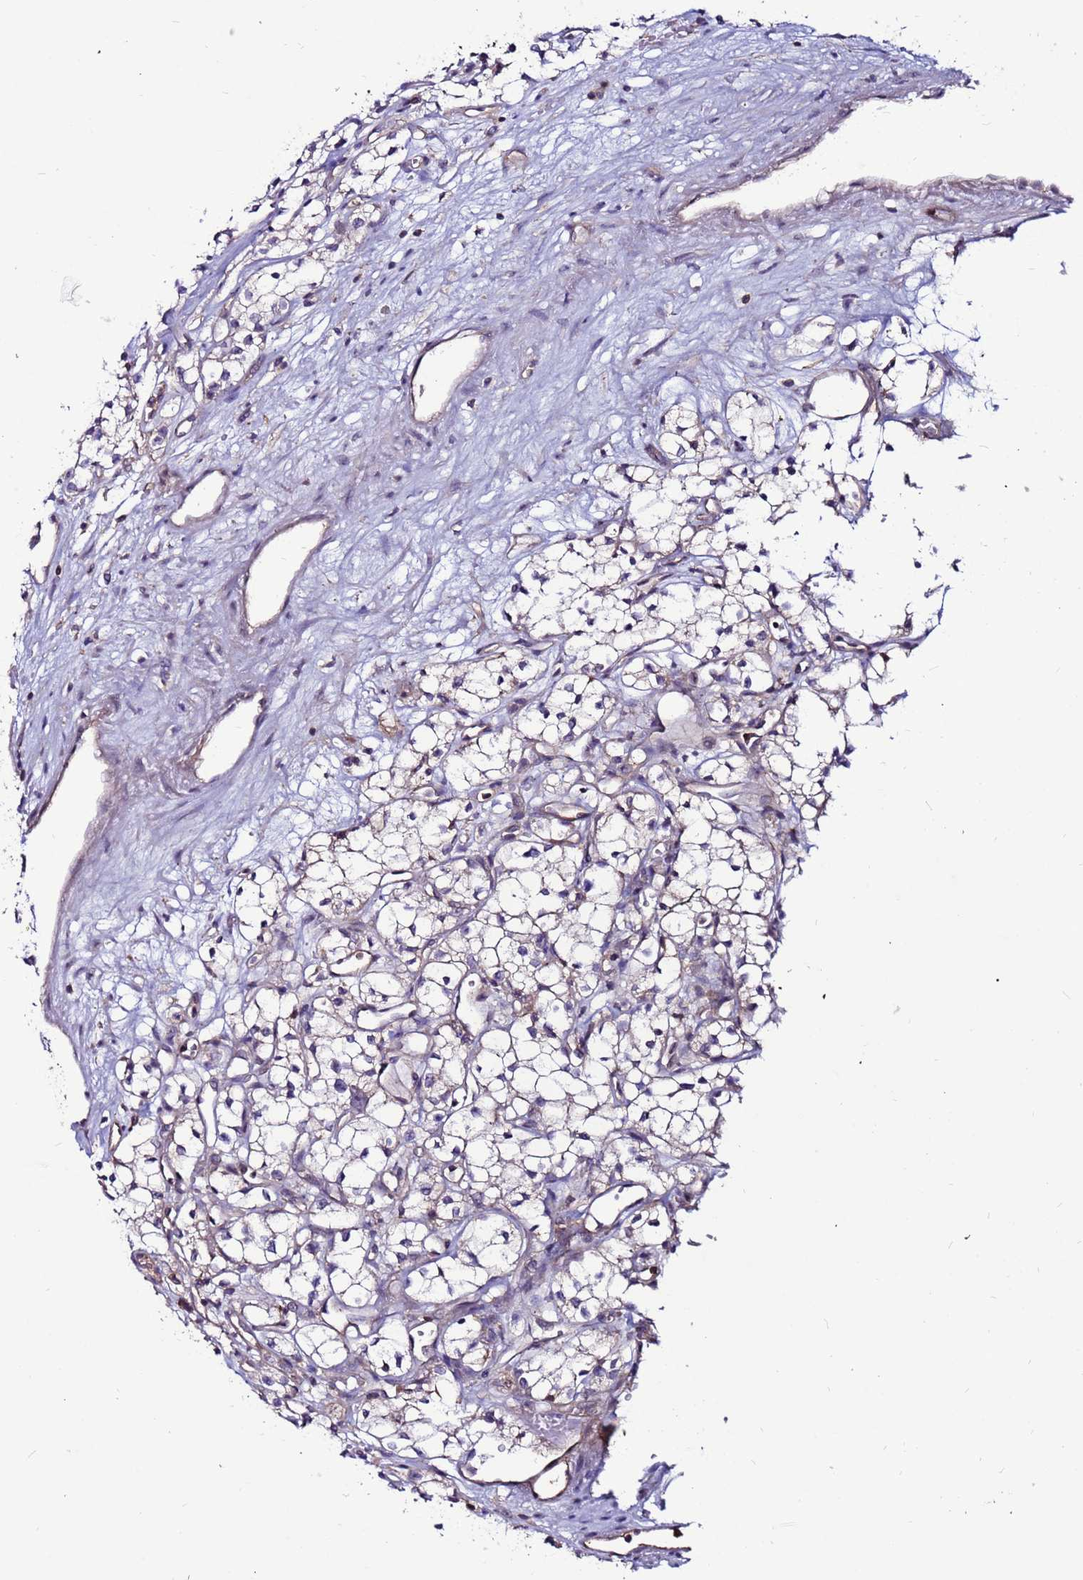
{"staining": {"intensity": "weak", "quantity": "<25%", "location": "cytoplasmic/membranous"}, "tissue": "renal cancer", "cell_type": "Tumor cells", "image_type": "cancer", "snomed": [{"axis": "morphology", "description": "Adenocarcinoma, NOS"}, {"axis": "topography", "description": "Kidney"}], "caption": "Tumor cells show no significant protein staining in renal cancer.", "gene": "NRN1L", "patient": {"sex": "male", "age": 59}}